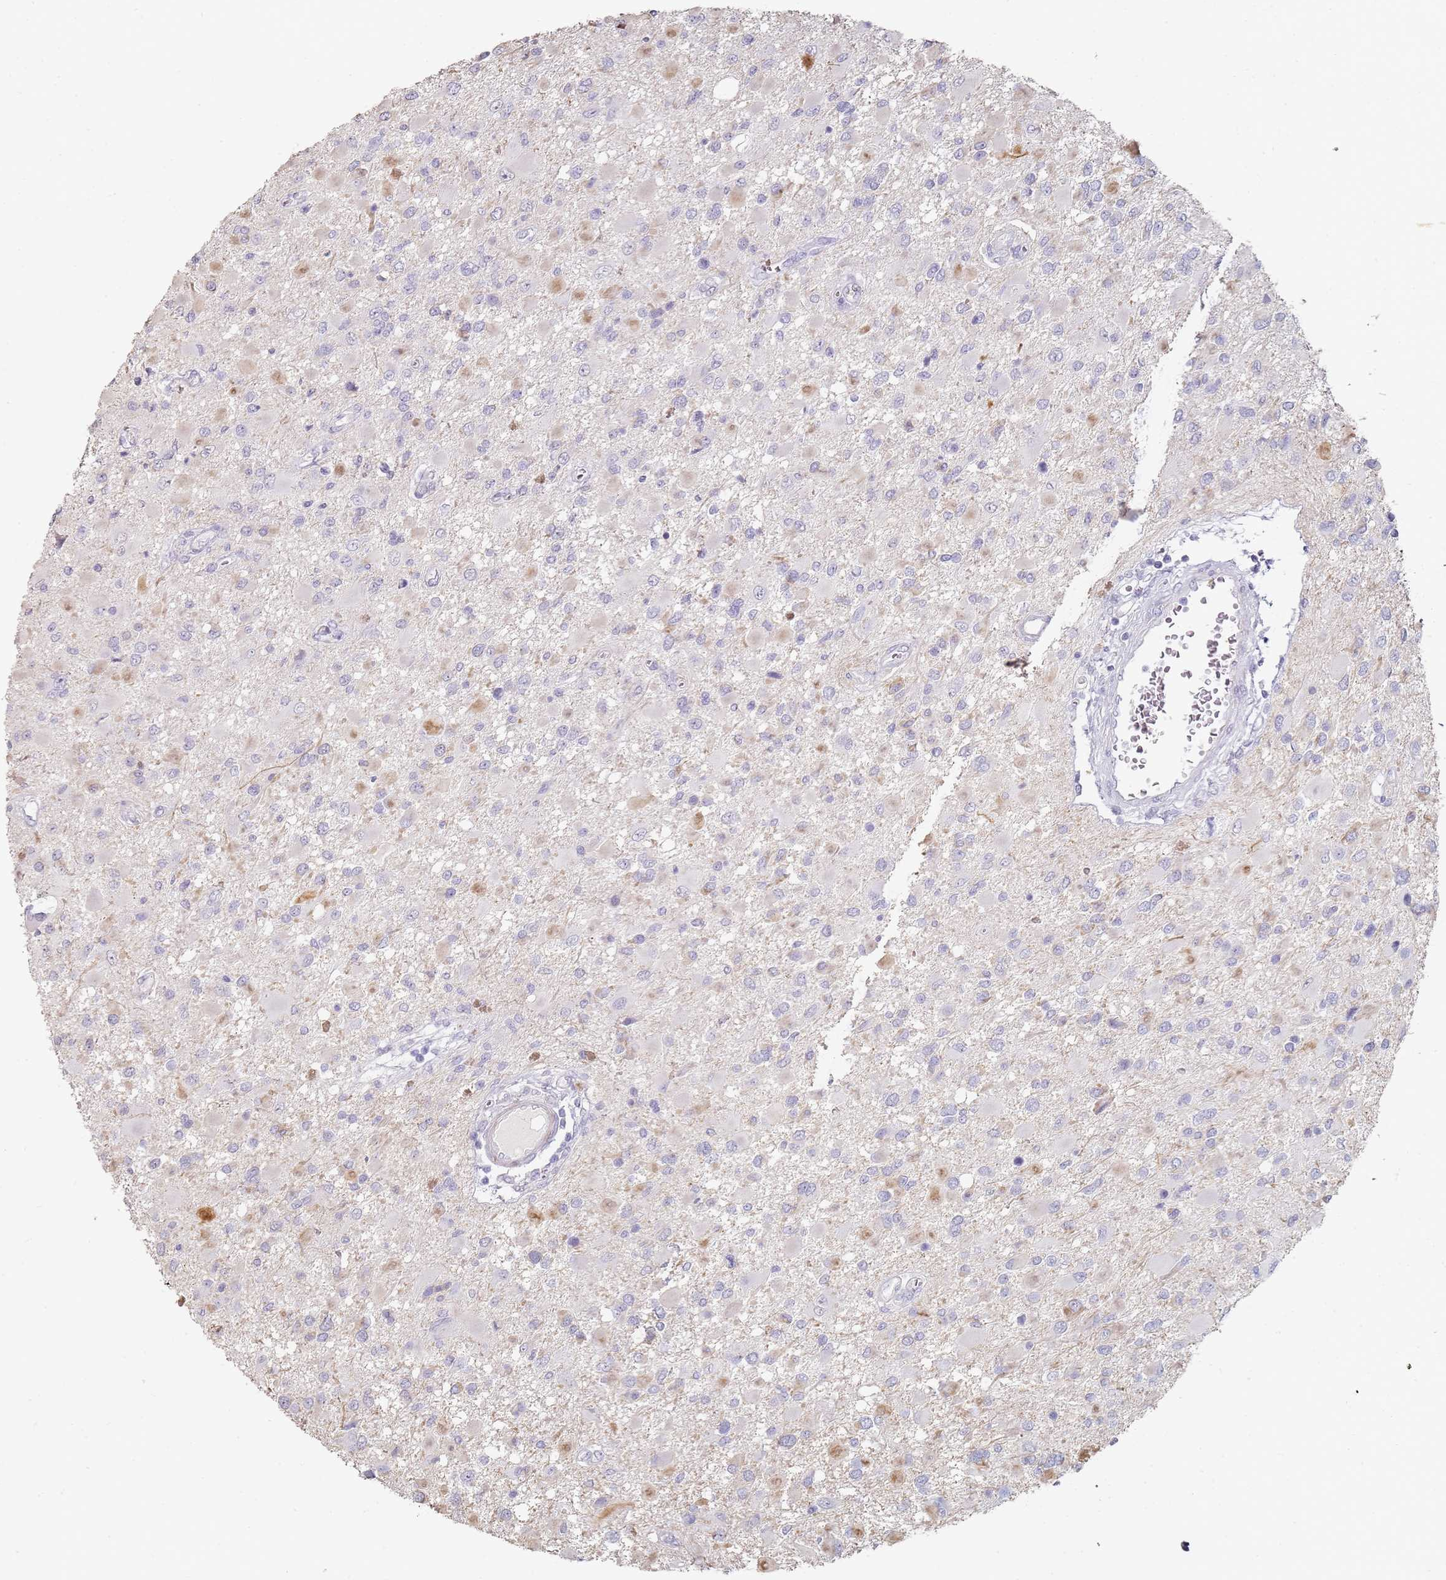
{"staining": {"intensity": "negative", "quantity": "none", "location": "none"}, "tissue": "glioma", "cell_type": "Tumor cells", "image_type": "cancer", "snomed": [{"axis": "morphology", "description": "Glioma, malignant, High grade"}, {"axis": "topography", "description": "Brain"}], "caption": "IHC of human malignant high-grade glioma exhibits no staining in tumor cells.", "gene": "DNAH11", "patient": {"sex": "male", "age": 53}}